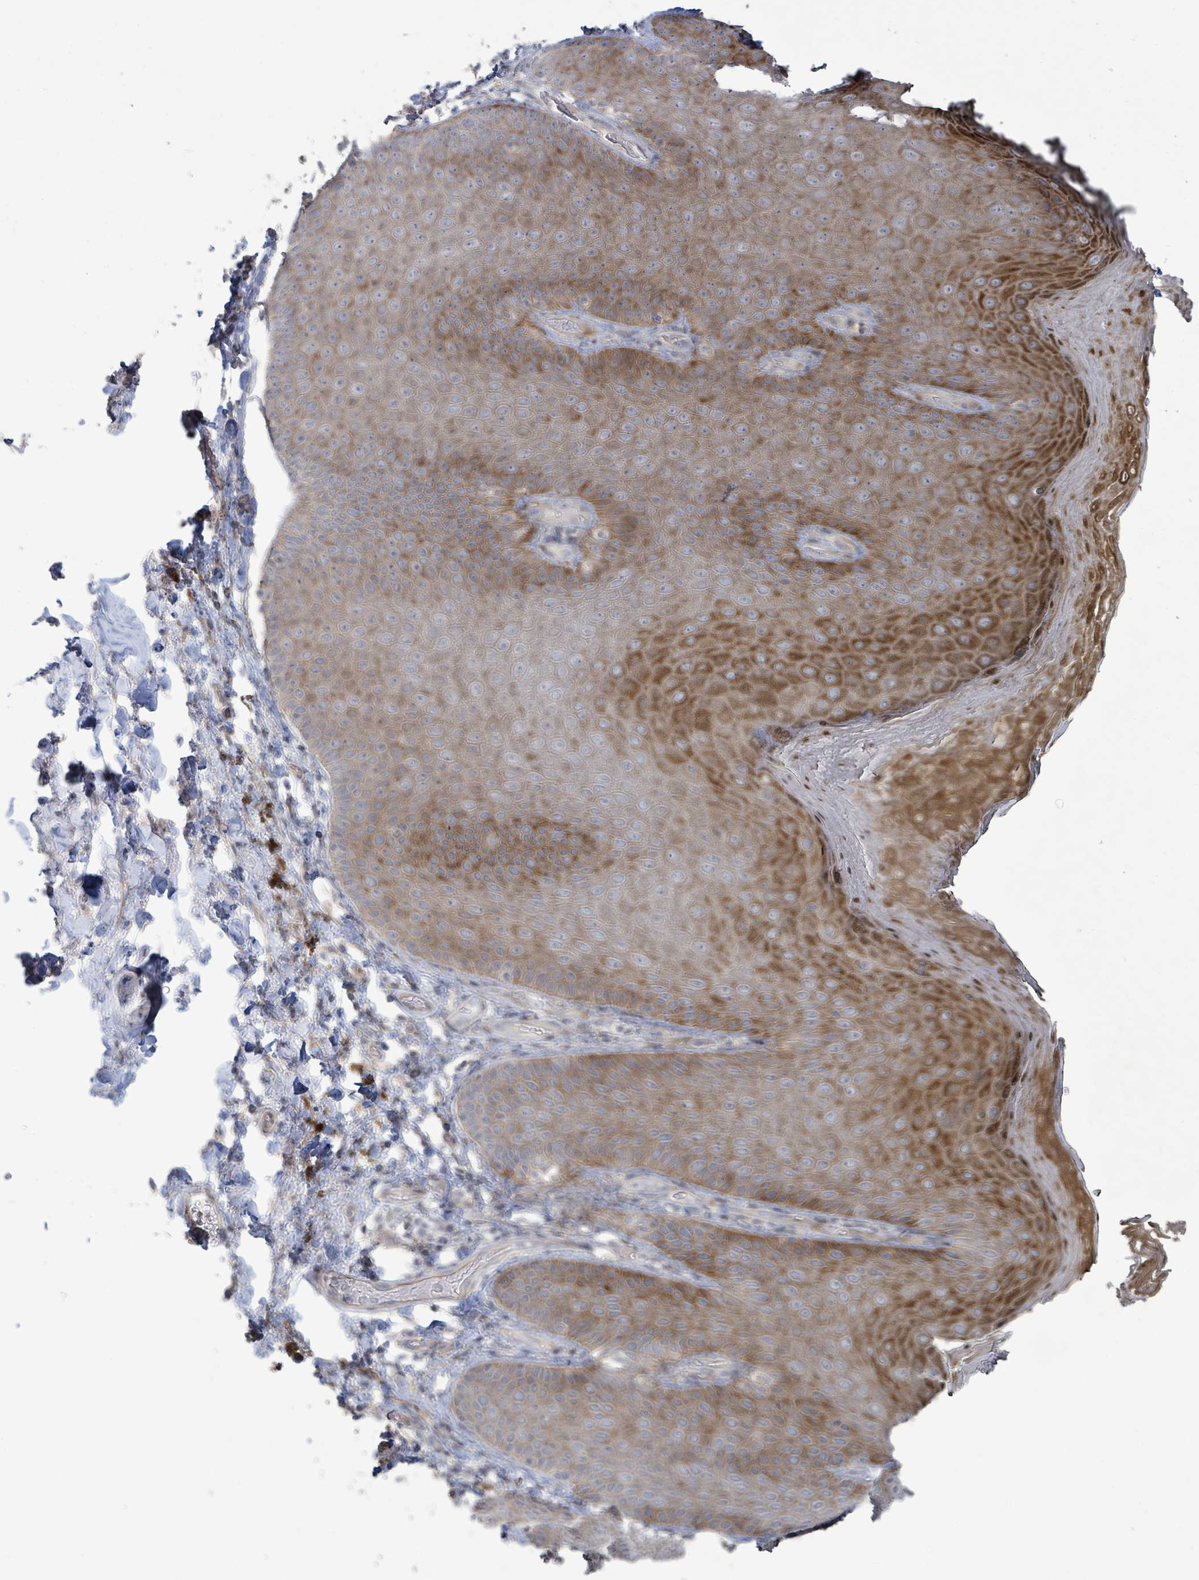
{"staining": {"intensity": "strong", "quantity": ">75%", "location": "cytoplasmic/membranous"}, "tissue": "skin", "cell_type": "Epidermal cells", "image_type": "normal", "snomed": [{"axis": "morphology", "description": "Normal tissue, NOS"}, {"axis": "topography", "description": "Anal"}, {"axis": "topography", "description": "Peripheral nerve tissue"}], "caption": "The histopathology image demonstrates staining of benign skin, revealing strong cytoplasmic/membranous protein staining (brown color) within epidermal cells.", "gene": "LILRA4", "patient": {"sex": "male", "age": 53}}